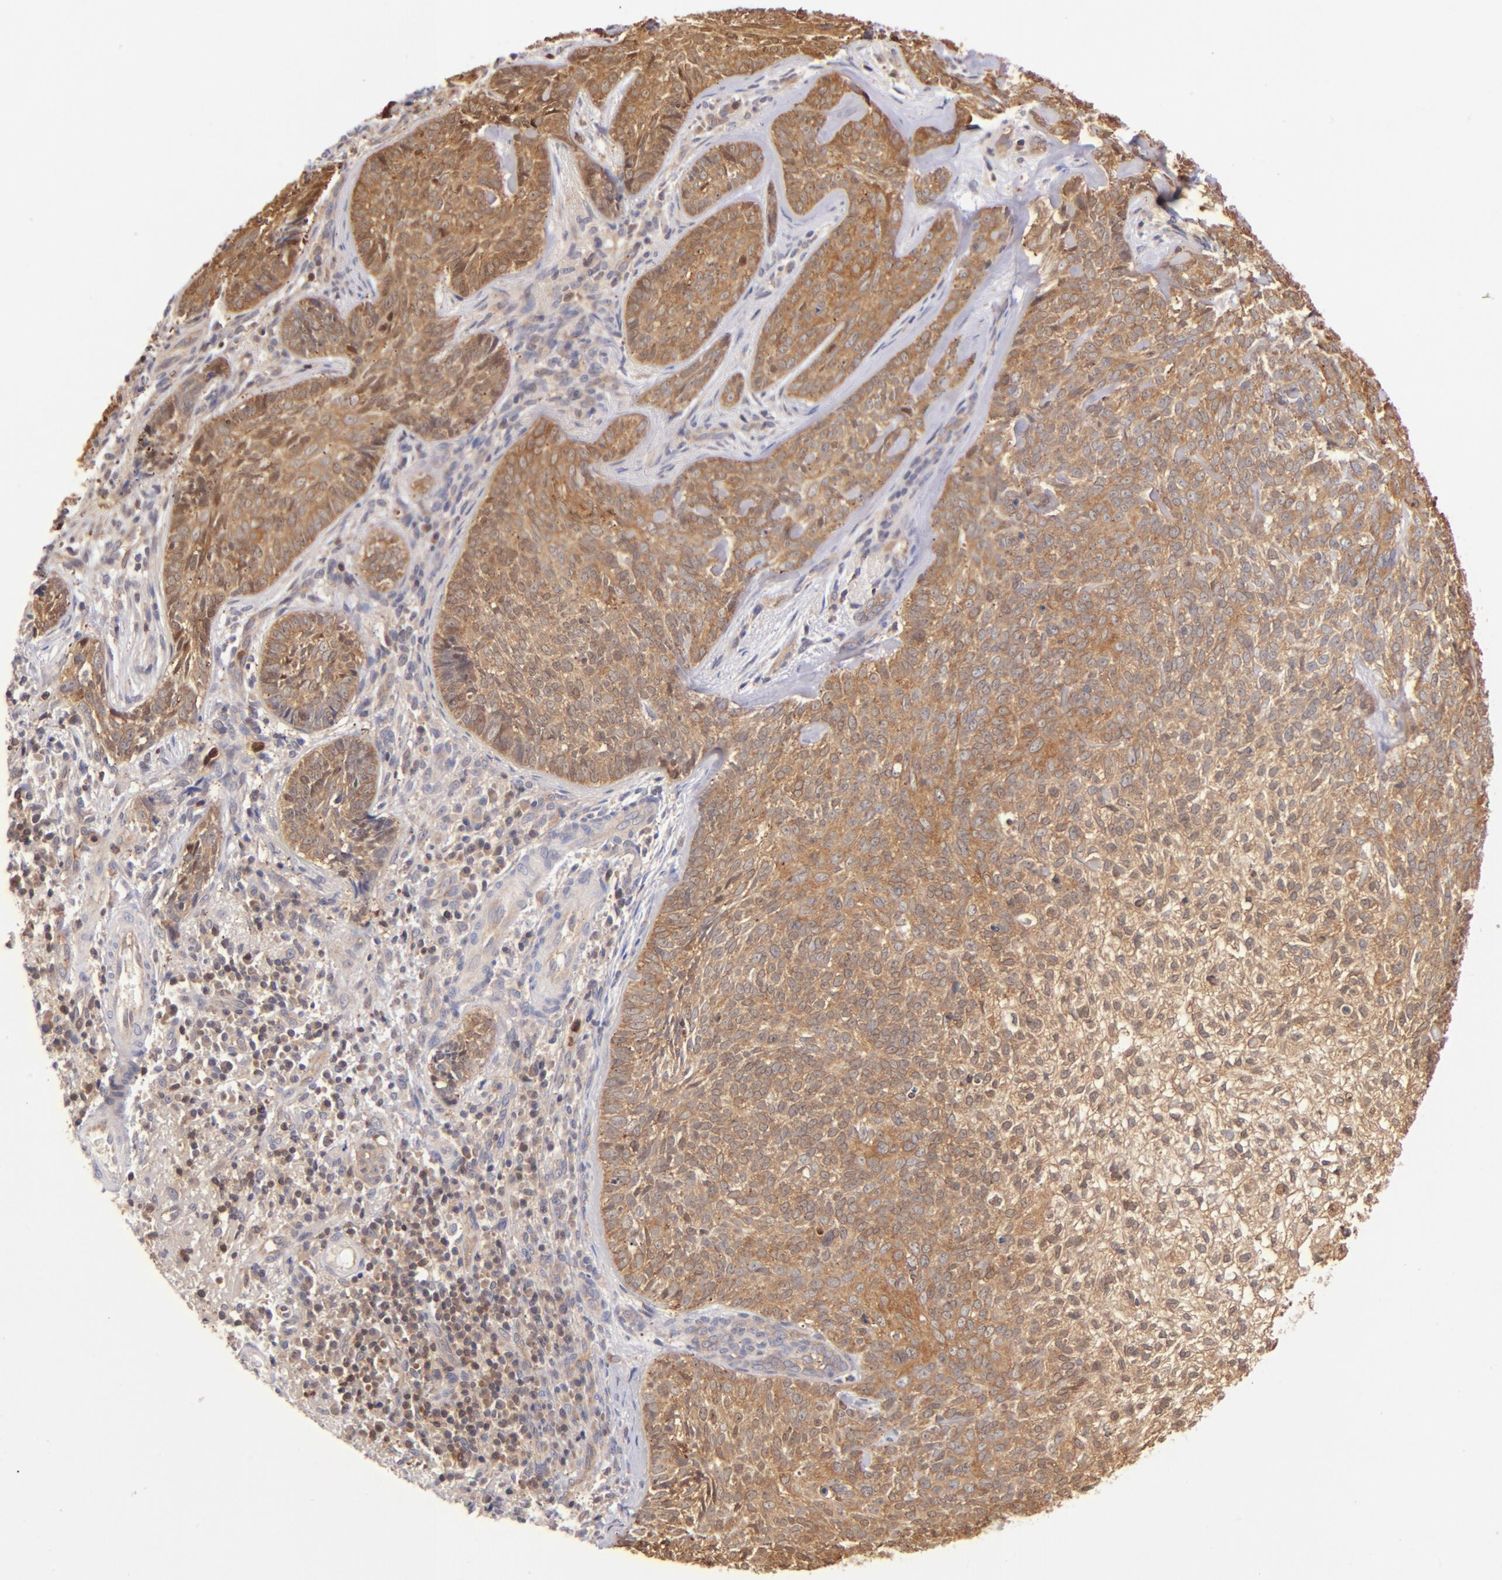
{"staining": {"intensity": "moderate", "quantity": ">75%", "location": "cytoplasmic/membranous,nuclear"}, "tissue": "skin cancer", "cell_type": "Tumor cells", "image_type": "cancer", "snomed": [{"axis": "morphology", "description": "Basal cell carcinoma"}, {"axis": "topography", "description": "Skin"}], "caption": "About >75% of tumor cells in human skin cancer (basal cell carcinoma) display moderate cytoplasmic/membranous and nuclear protein expression as visualized by brown immunohistochemical staining.", "gene": "YWHAB", "patient": {"sex": "male", "age": 72}}